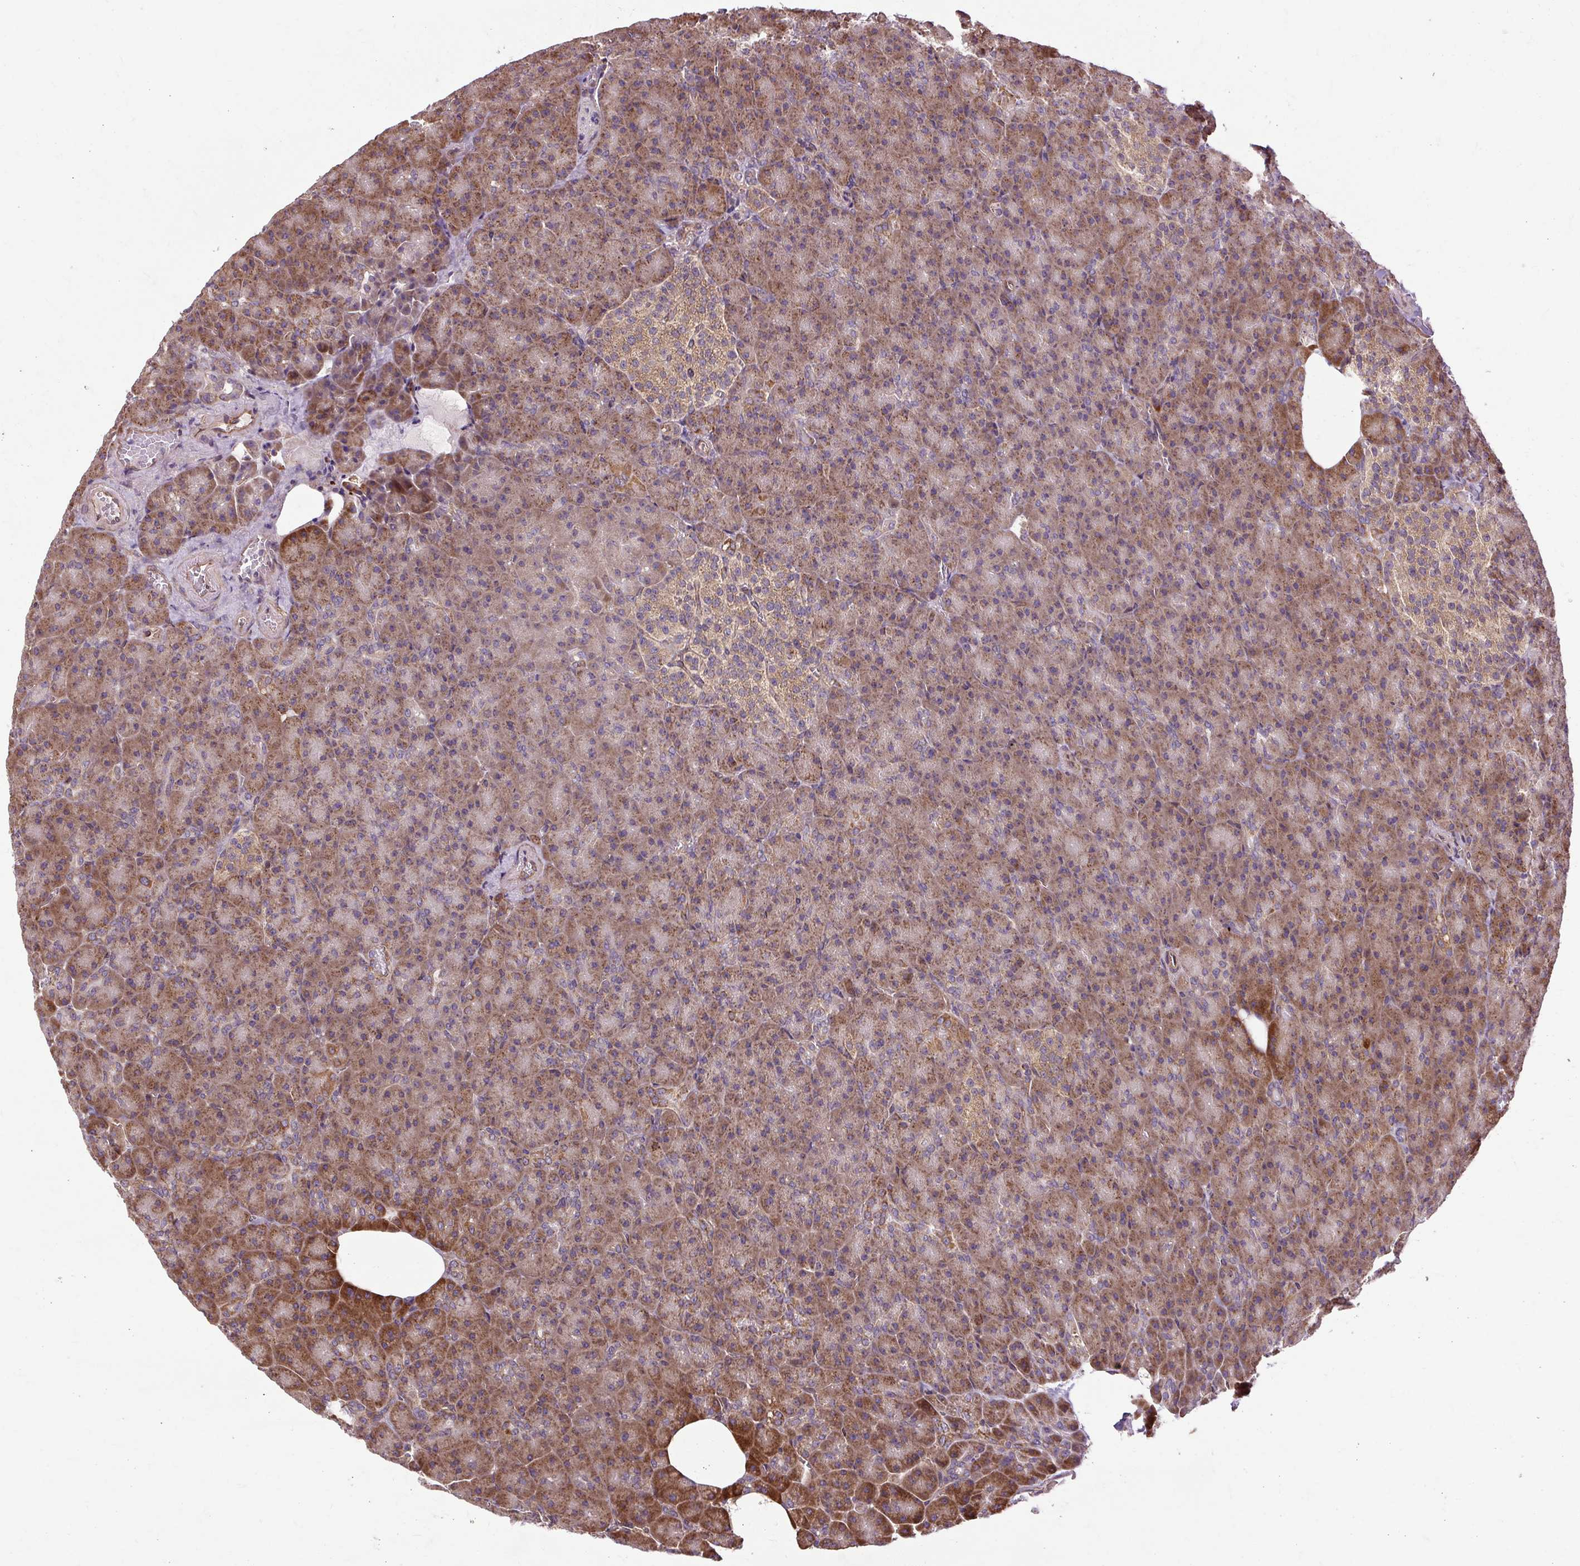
{"staining": {"intensity": "moderate", "quantity": ">75%", "location": "cytoplasmic/membranous"}, "tissue": "pancreas", "cell_type": "Exocrine glandular cells", "image_type": "normal", "snomed": [{"axis": "morphology", "description": "Normal tissue, NOS"}, {"axis": "topography", "description": "Pancreas"}], "caption": "Protein expression analysis of benign pancreas exhibits moderate cytoplasmic/membranous expression in about >75% of exocrine glandular cells.", "gene": "FLRT1", "patient": {"sex": "female", "age": 74}}